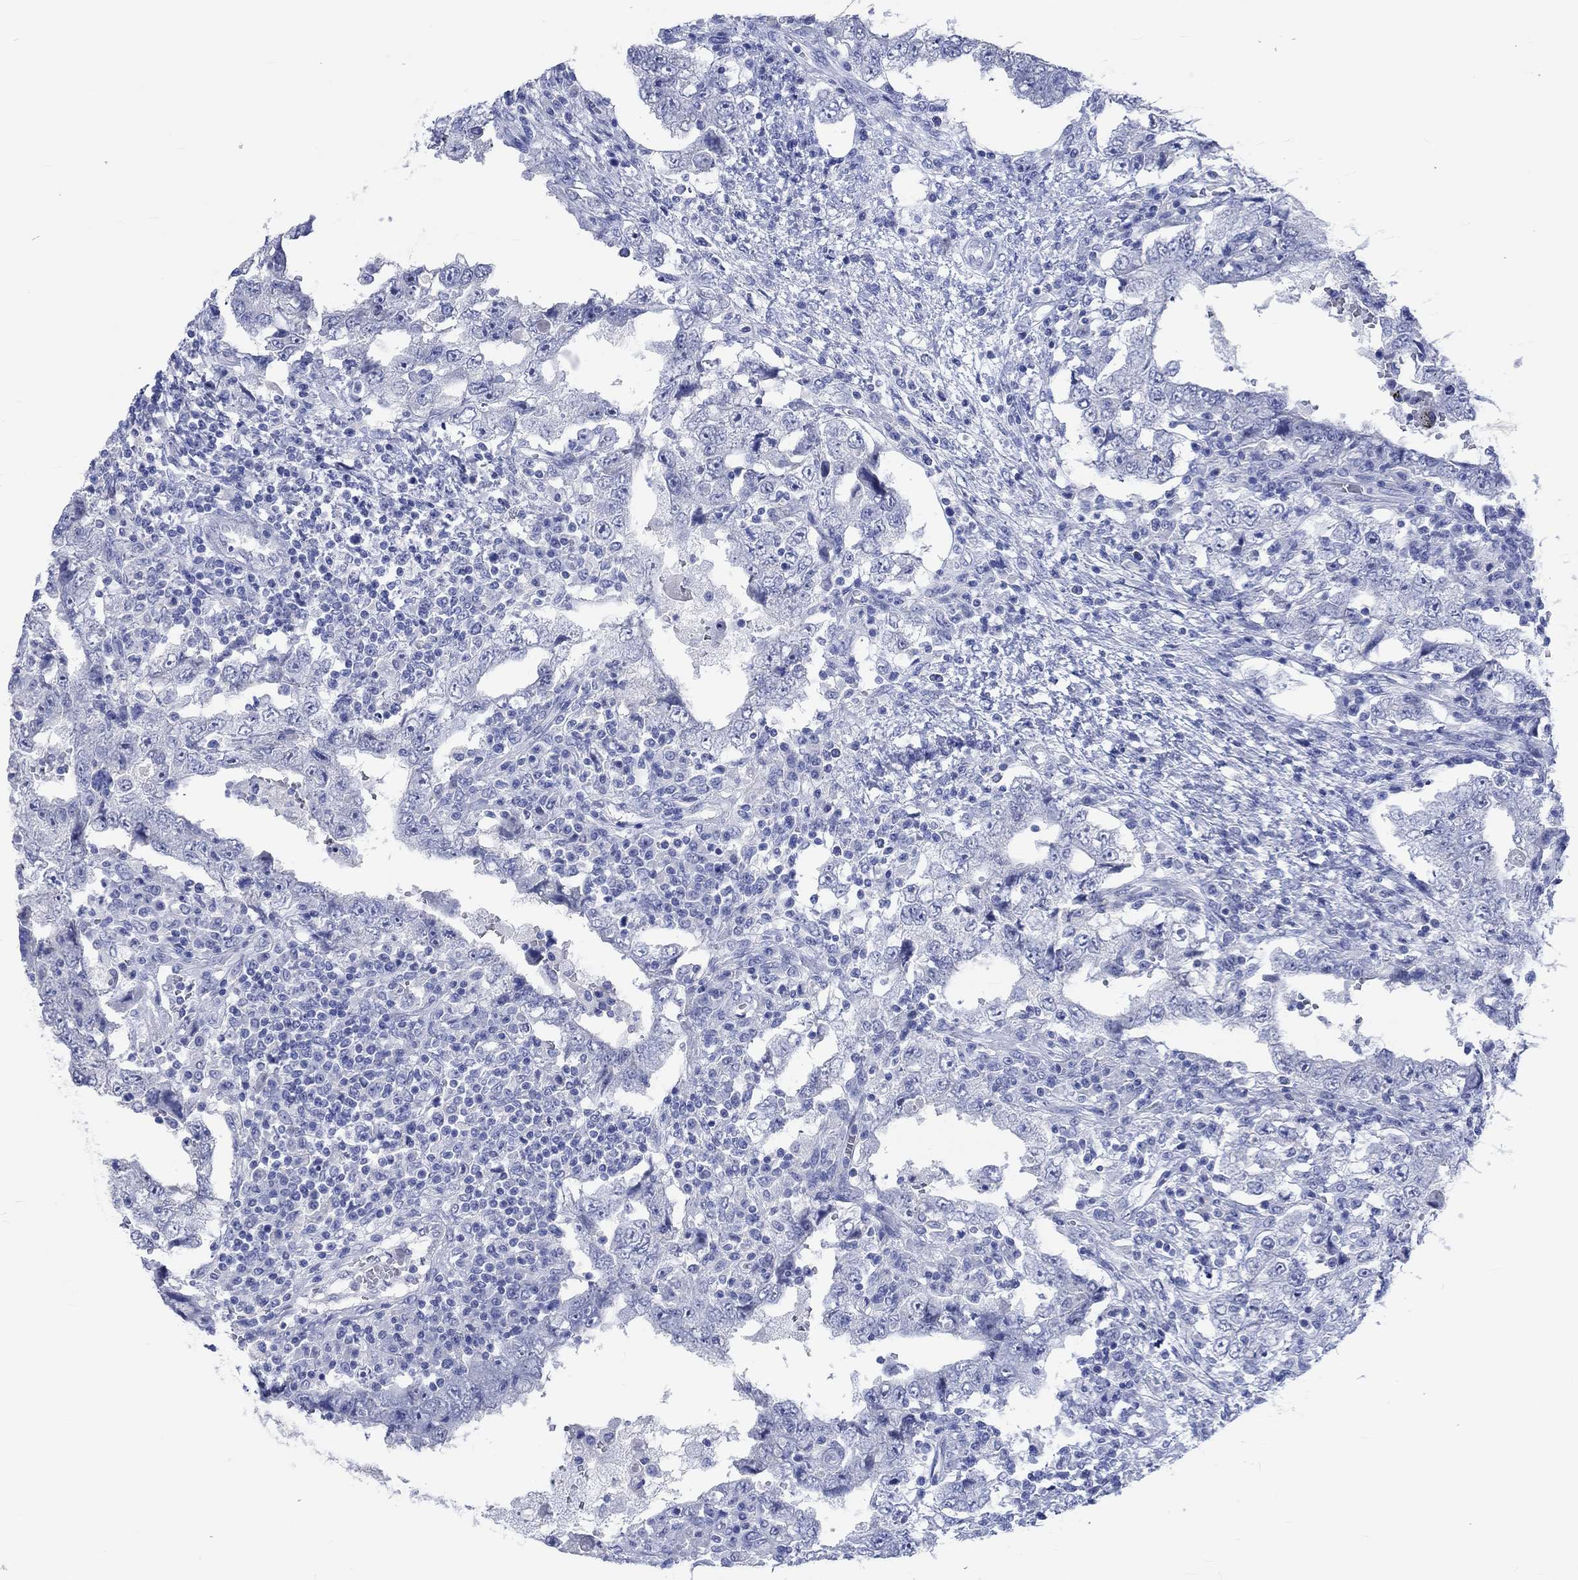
{"staining": {"intensity": "negative", "quantity": "none", "location": "none"}, "tissue": "testis cancer", "cell_type": "Tumor cells", "image_type": "cancer", "snomed": [{"axis": "morphology", "description": "Carcinoma, Embryonal, NOS"}, {"axis": "topography", "description": "Testis"}], "caption": "High power microscopy histopathology image of an IHC histopathology image of testis embryonal carcinoma, revealing no significant expression in tumor cells.", "gene": "C4orf47", "patient": {"sex": "male", "age": 26}}